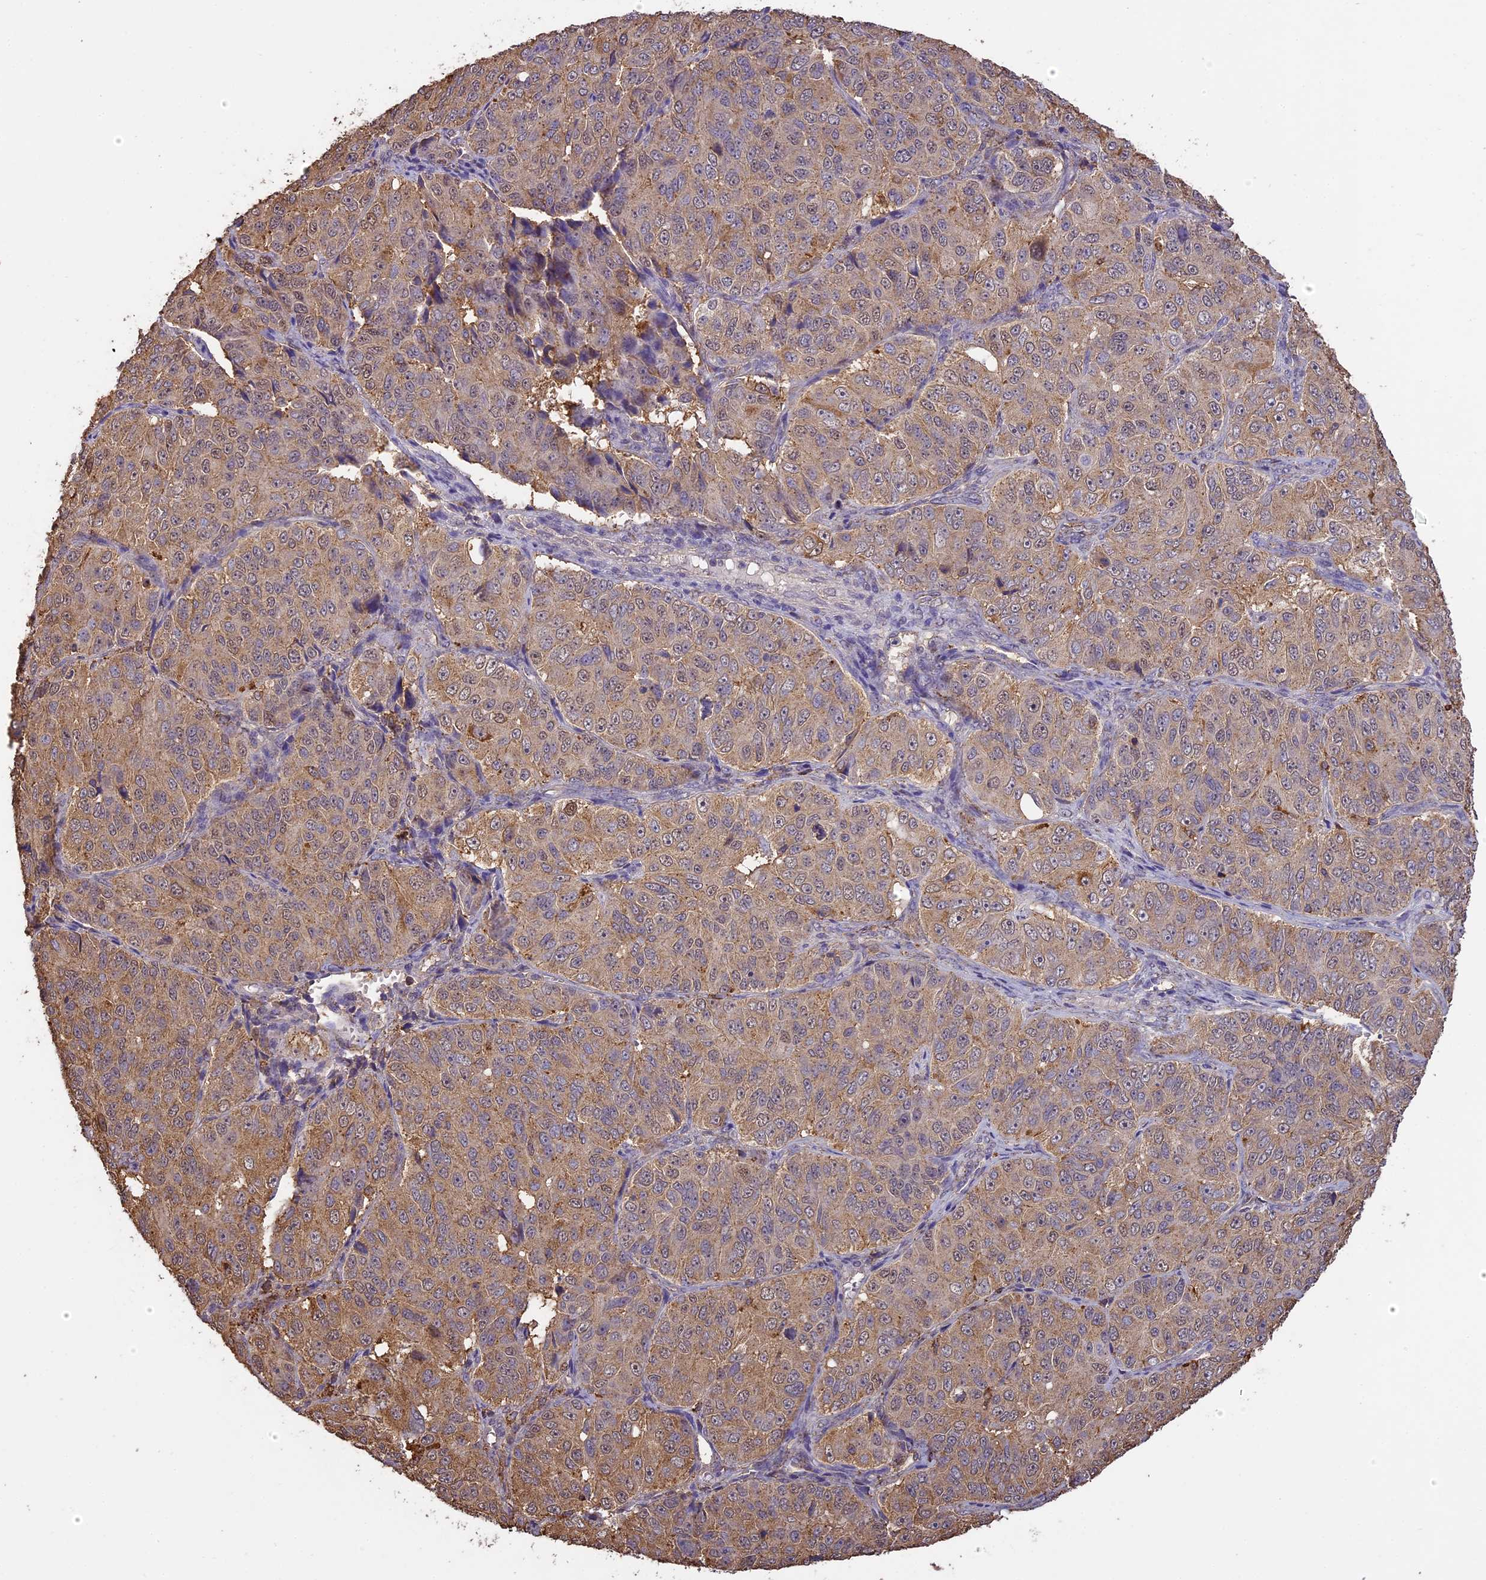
{"staining": {"intensity": "moderate", "quantity": ">75%", "location": "cytoplasmic/membranous"}, "tissue": "ovarian cancer", "cell_type": "Tumor cells", "image_type": "cancer", "snomed": [{"axis": "morphology", "description": "Carcinoma, endometroid"}, {"axis": "topography", "description": "Ovary"}], "caption": "Ovarian endometroid carcinoma stained with immunohistochemistry exhibits moderate cytoplasmic/membranous staining in about >75% of tumor cells.", "gene": "ARHGAP19", "patient": {"sex": "female", "age": 51}}